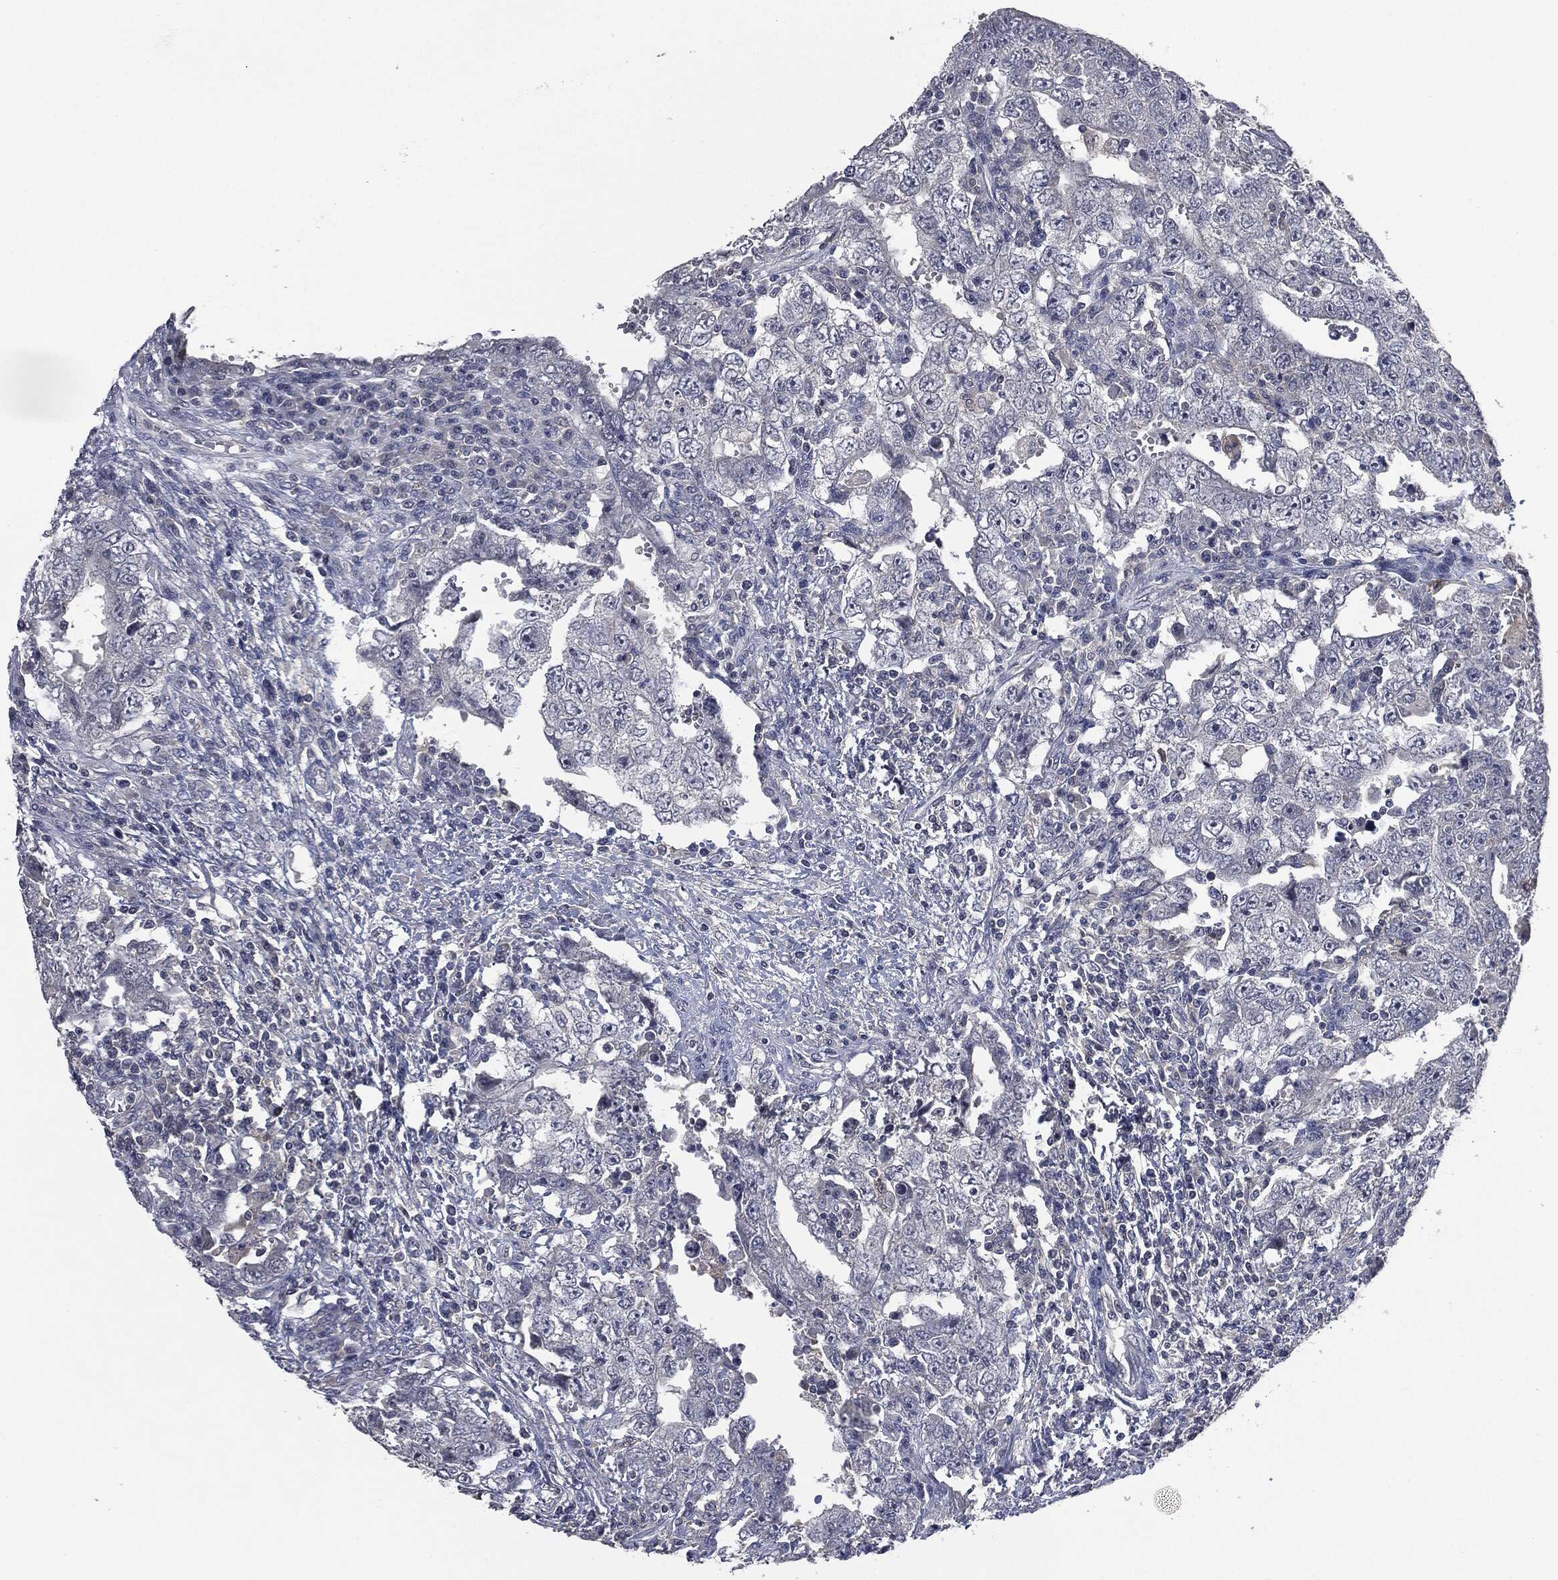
{"staining": {"intensity": "negative", "quantity": "none", "location": "none"}, "tissue": "testis cancer", "cell_type": "Tumor cells", "image_type": "cancer", "snomed": [{"axis": "morphology", "description": "Carcinoma, Embryonal, NOS"}, {"axis": "topography", "description": "Testis"}], "caption": "Human testis cancer stained for a protein using IHC reveals no staining in tumor cells.", "gene": "IL1RN", "patient": {"sex": "male", "age": 26}}